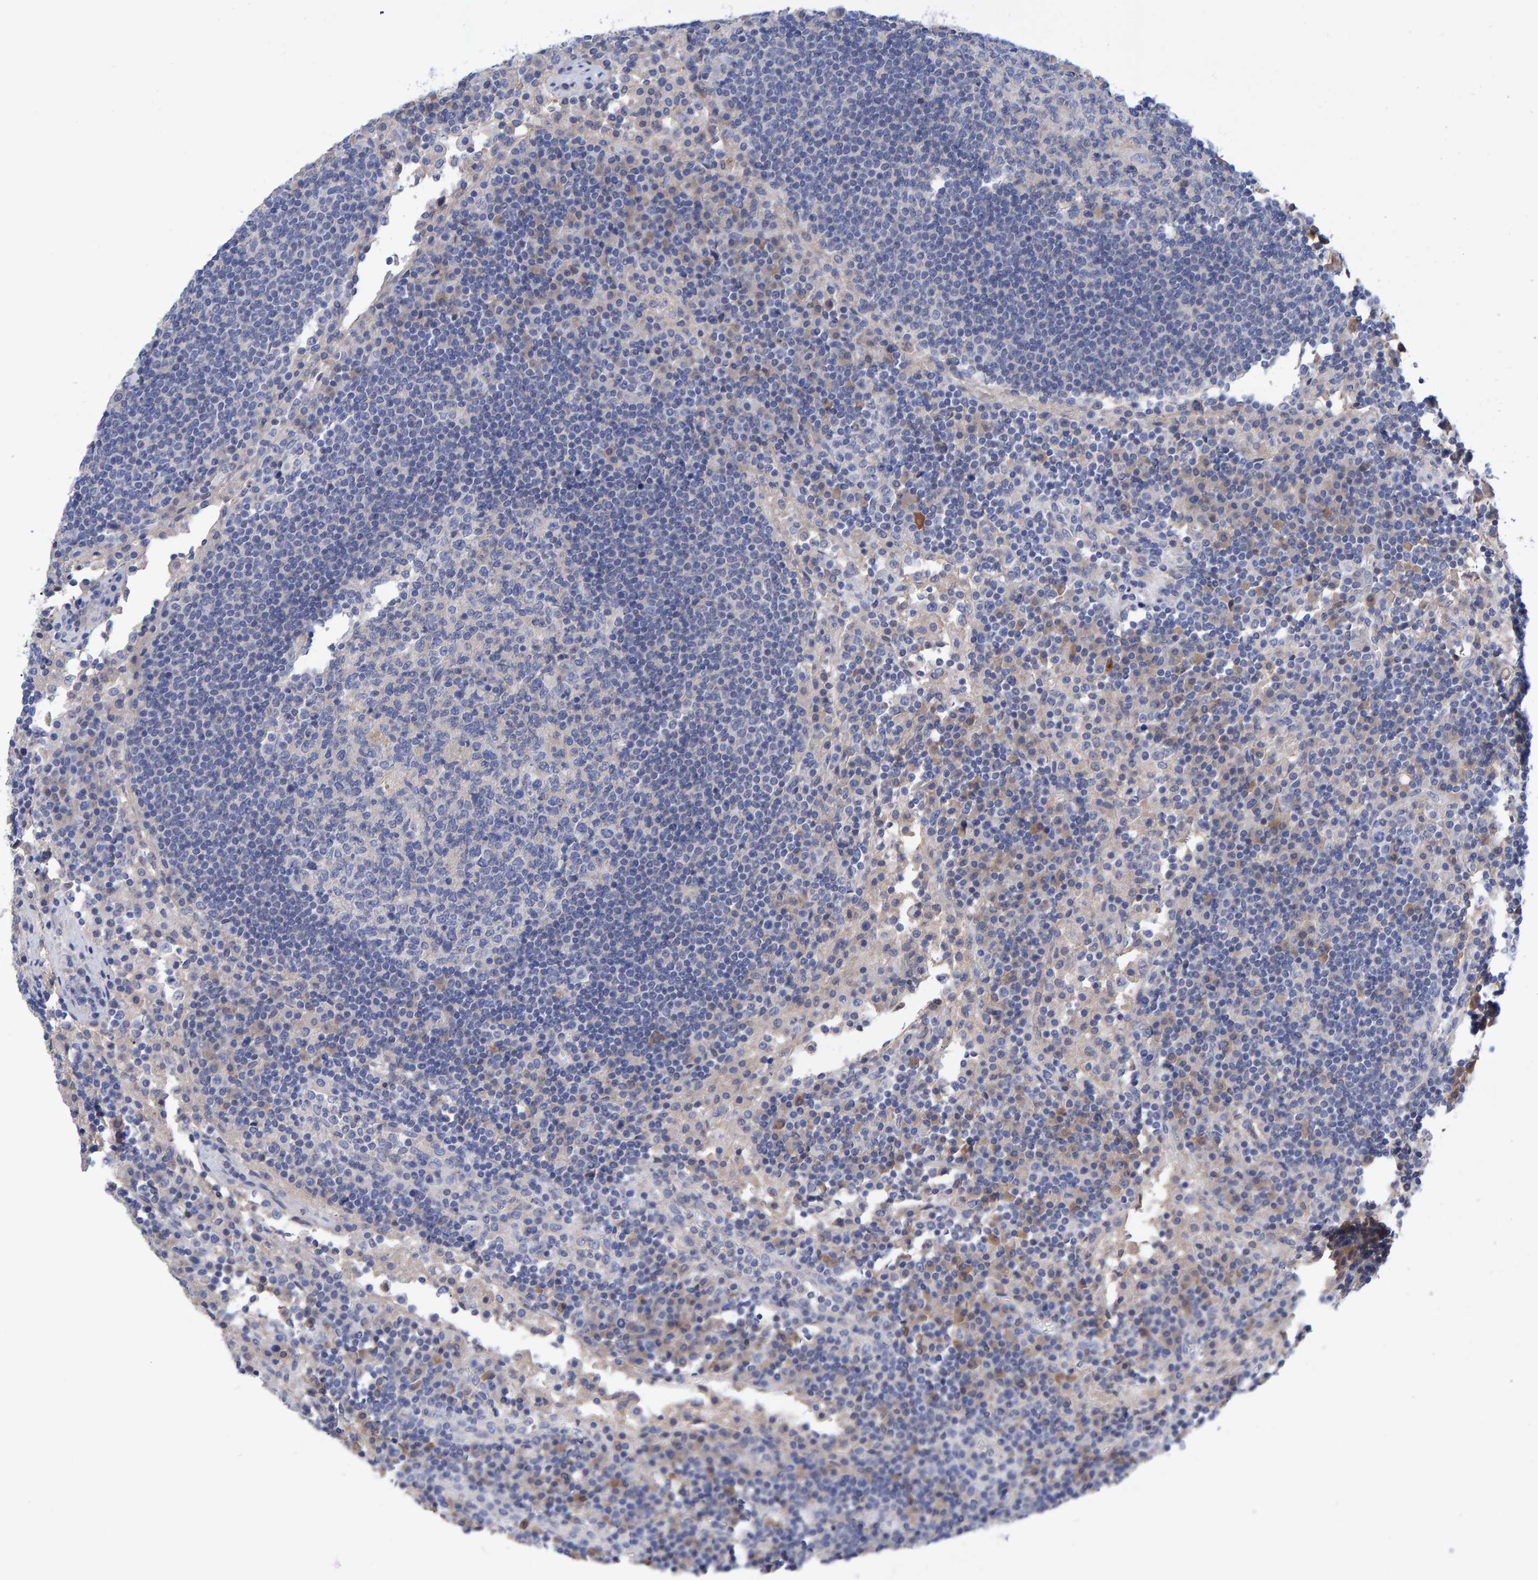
{"staining": {"intensity": "negative", "quantity": "none", "location": "none"}, "tissue": "lymph node", "cell_type": "Germinal center cells", "image_type": "normal", "snomed": [{"axis": "morphology", "description": "Normal tissue, NOS"}, {"axis": "topography", "description": "Lymph node"}], "caption": "This micrograph is of normal lymph node stained with immunohistochemistry (IHC) to label a protein in brown with the nuclei are counter-stained blue. There is no positivity in germinal center cells. (DAB immunohistochemistry visualized using brightfield microscopy, high magnification).", "gene": "EFR3A", "patient": {"sex": "female", "age": 53}}